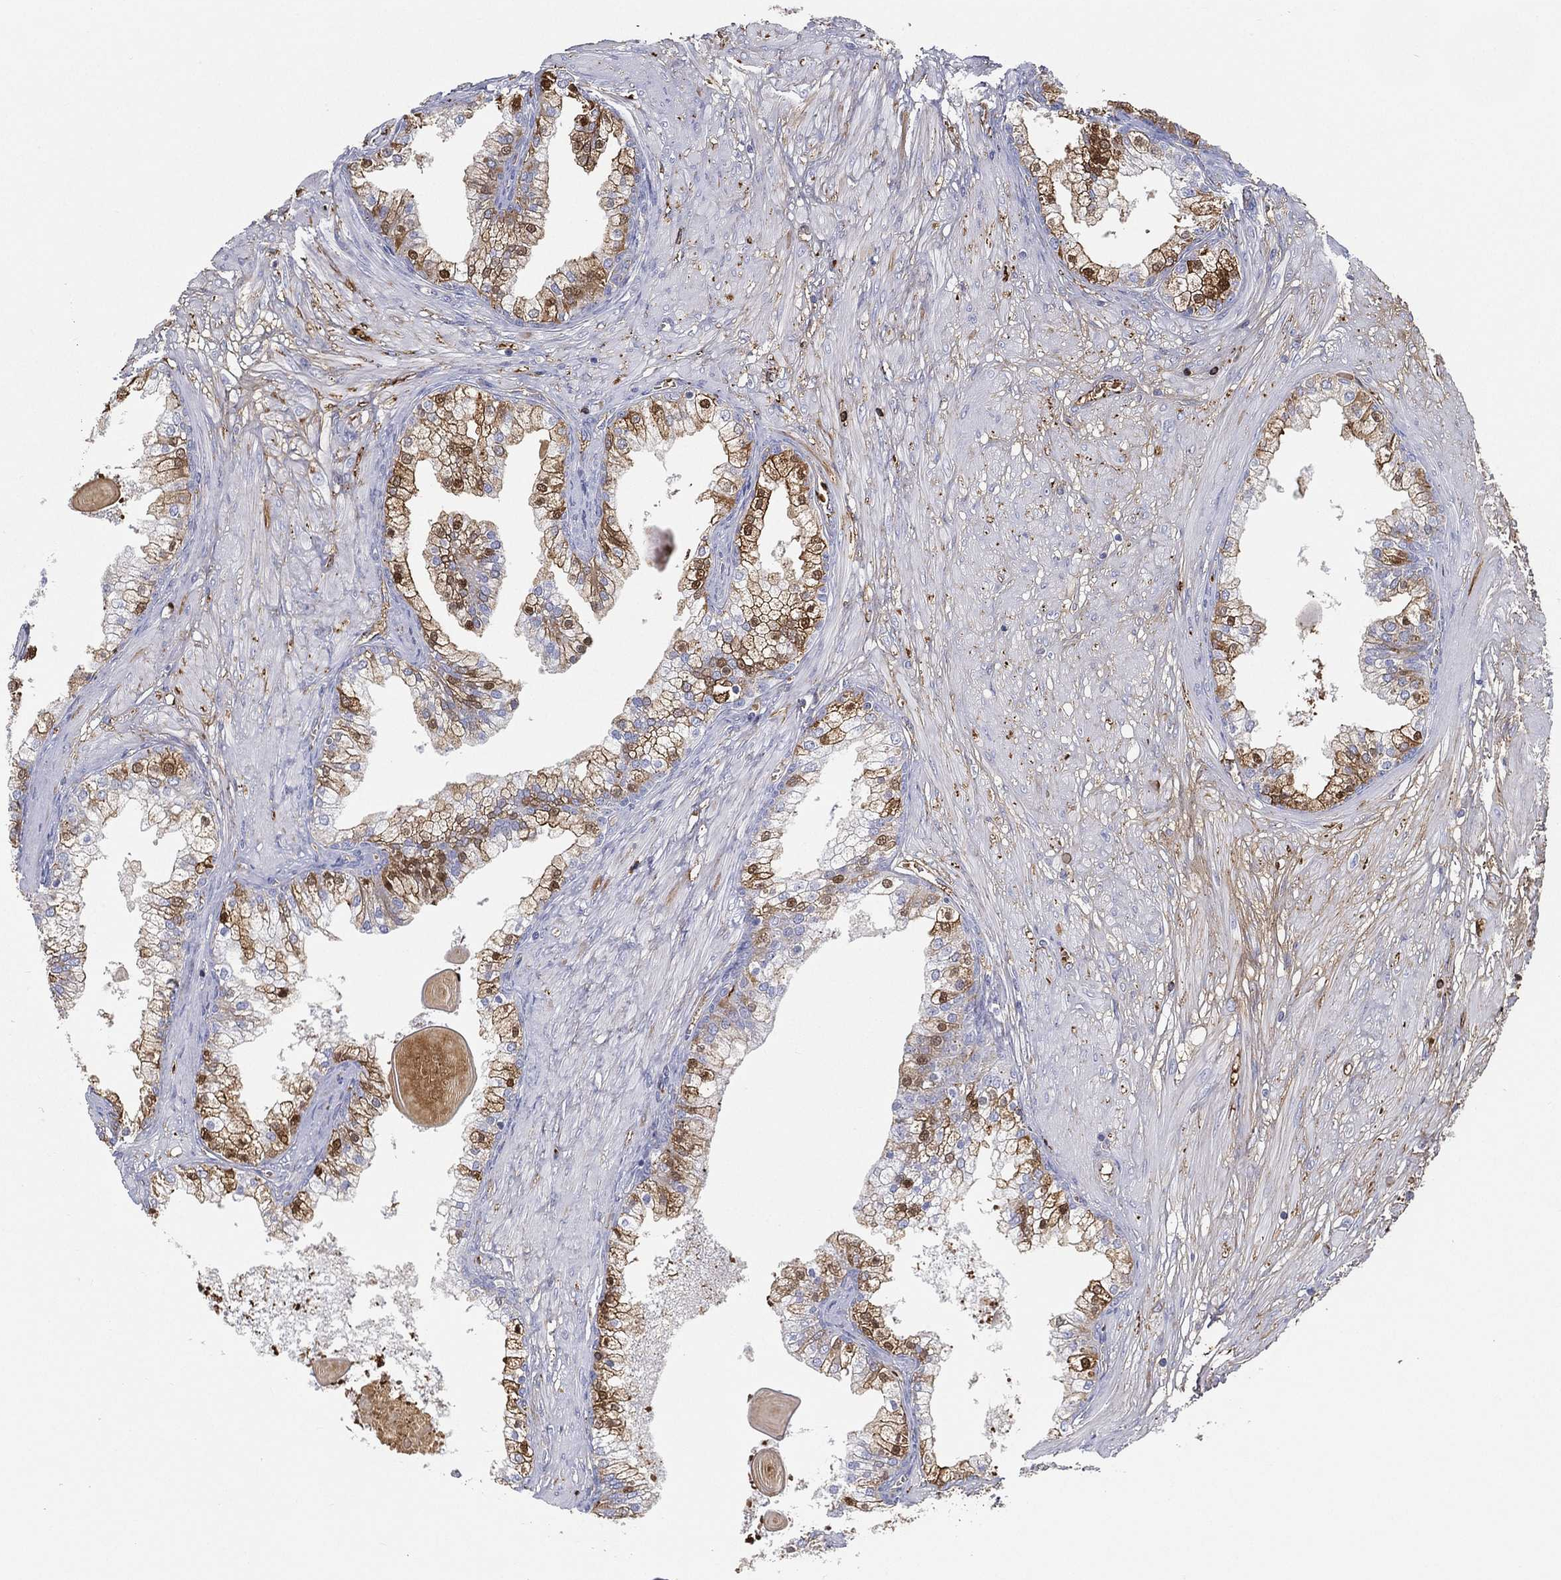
{"staining": {"intensity": "moderate", "quantity": "<25%", "location": "cytoplasmic/membranous,nuclear"}, "tissue": "prostate cancer", "cell_type": "Tumor cells", "image_type": "cancer", "snomed": [{"axis": "morphology", "description": "Adenocarcinoma, NOS"}, {"axis": "topography", "description": "Prostate"}], "caption": "Prostate cancer (adenocarcinoma) stained with a protein marker exhibits moderate staining in tumor cells.", "gene": "IFNB1", "patient": {"sex": "male", "age": 67}}